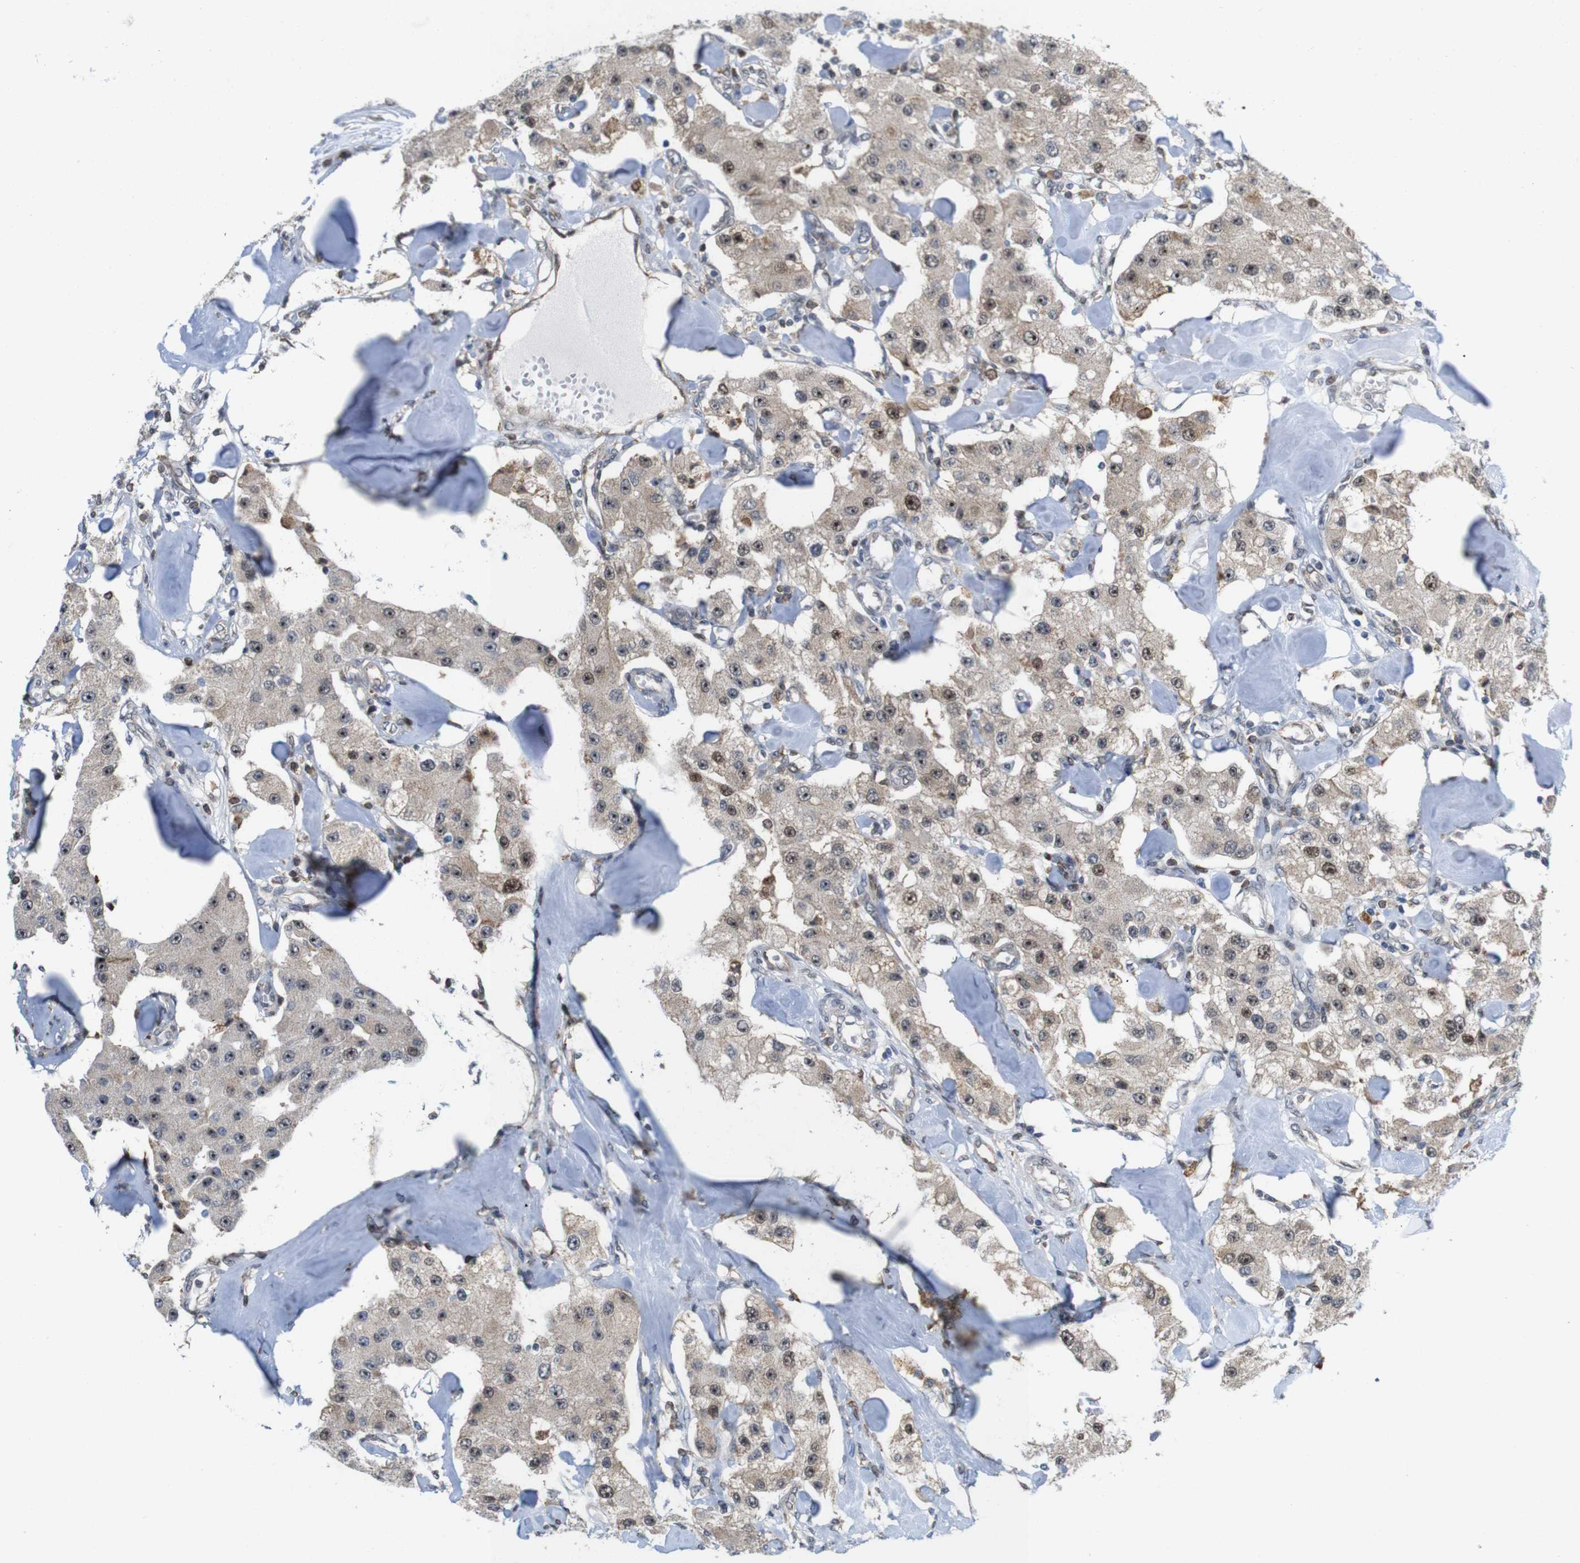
{"staining": {"intensity": "moderate", "quantity": ">75%", "location": "cytoplasmic/membranous,nuclear"}, "tissue": "carcinoid", "cell_type": "Tumor cells", "image_type": "cancer", "snomed": [{"axis": "morphology", "description": "Carcinoid, malignant, NOS"}, {"axis": "topography", "description": "Pancreas"}], "caption": "A histopathology image showing moderate cytoplasmic/membranous and nuclear positivity in about >75% of tumor cells in carcinoid, as visualized by brown immunohistochemical staining.", "gene": "PNMA8A", "patient": {"sex": "male", "age": 41}}